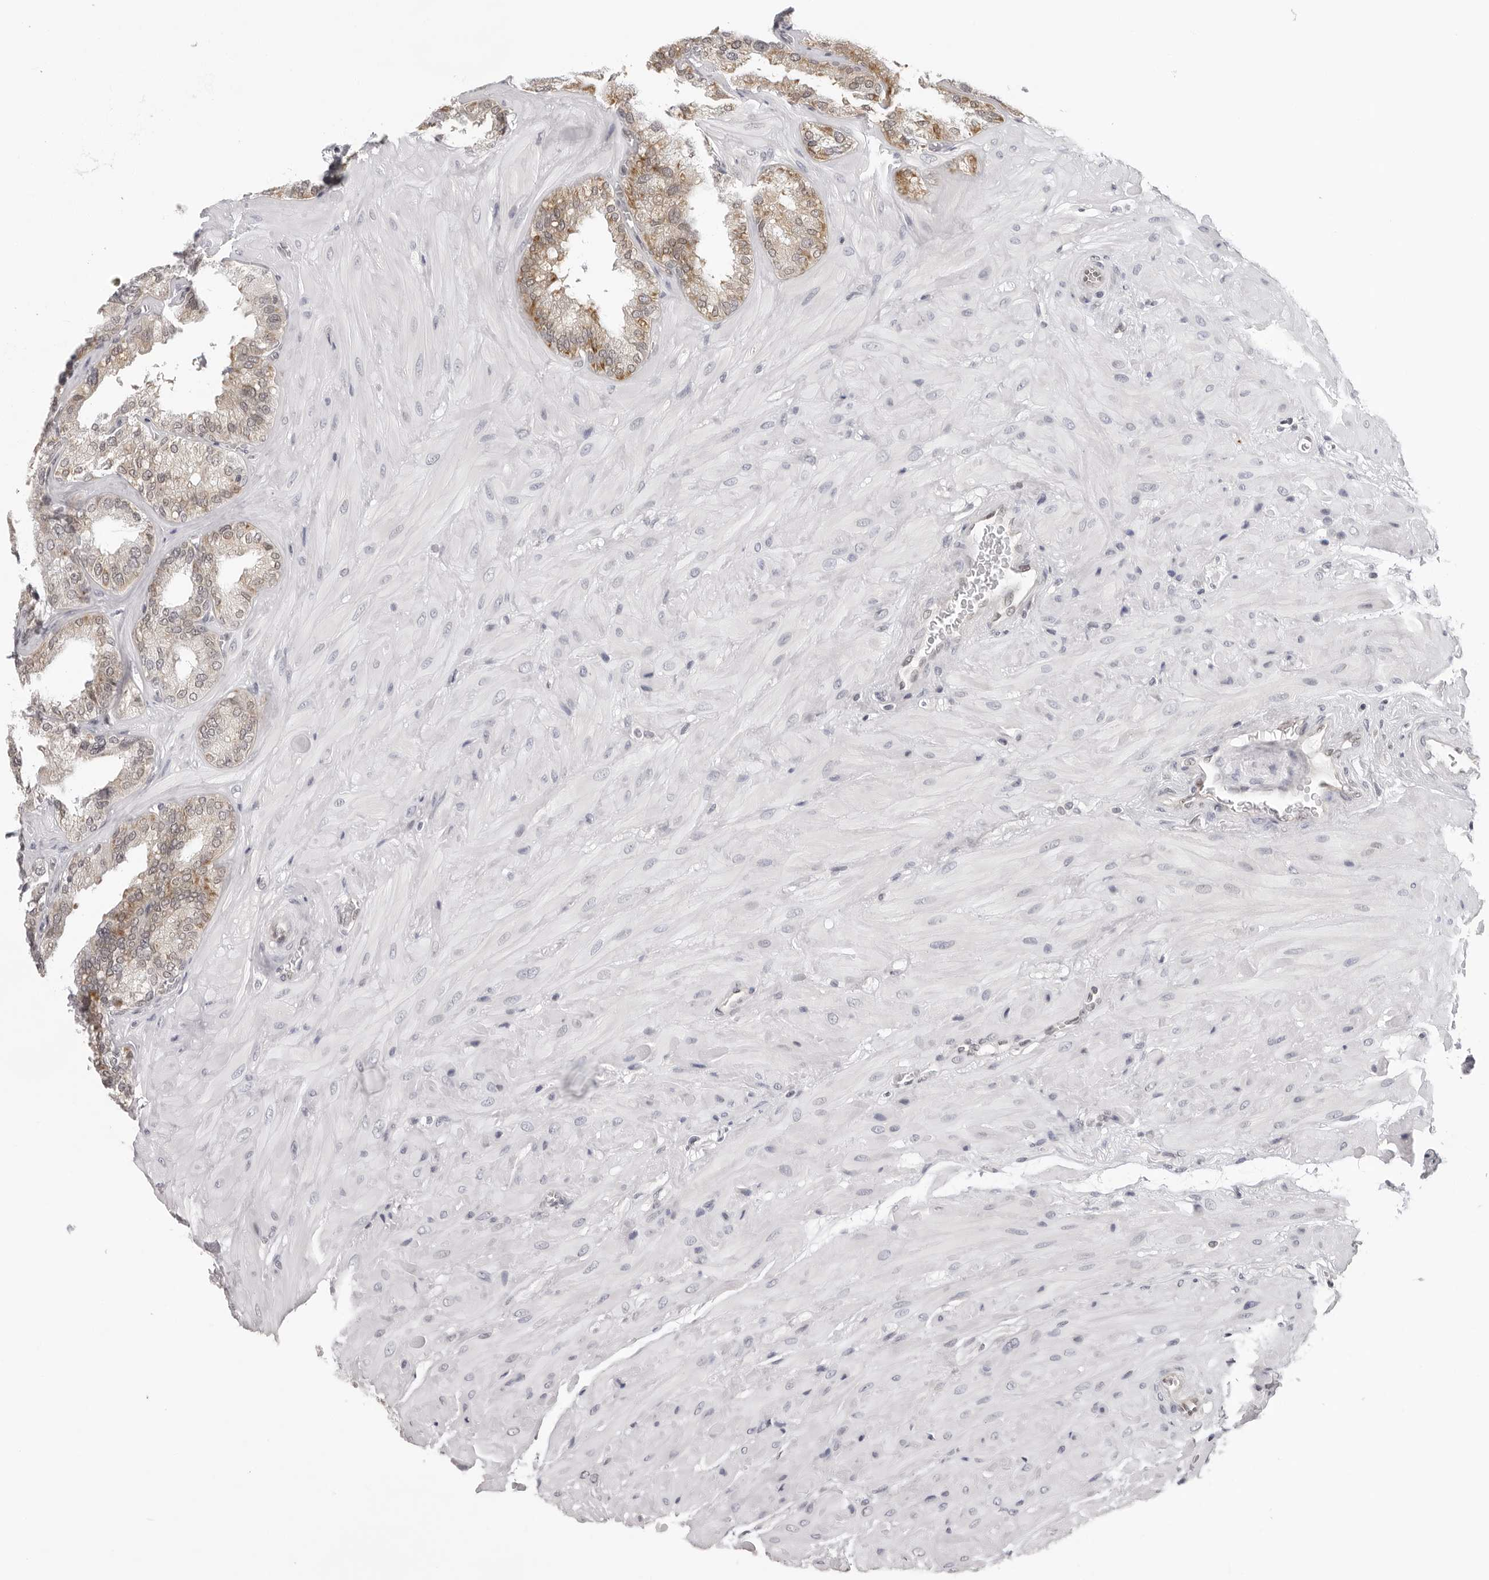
{"staining": {"intensity": "moderate", "quantity": "25%-75%", "location": "cytoplasmic/membranous"}, "tissue": "seminal vesicle", "cell_type": "Glandular cells", "image_type": "normal", "snomed": [{"axis": "morphology", "description": "Normal tissue, NOS"}, {"axis": "topography", "description": "Prostate"}, {"axis": "topography", "description": "Seminal veicle"}], "caption": "DAB (3,3'-diaminobenzidine) immunohistochemical staining of benign human seminal vesicle exhibits moderate cytoplasmic/membranous protein expression in about 25%-75% of glandular cells.", "gene": "CASP7", "patient": {"sex": "male", "age": 51}}